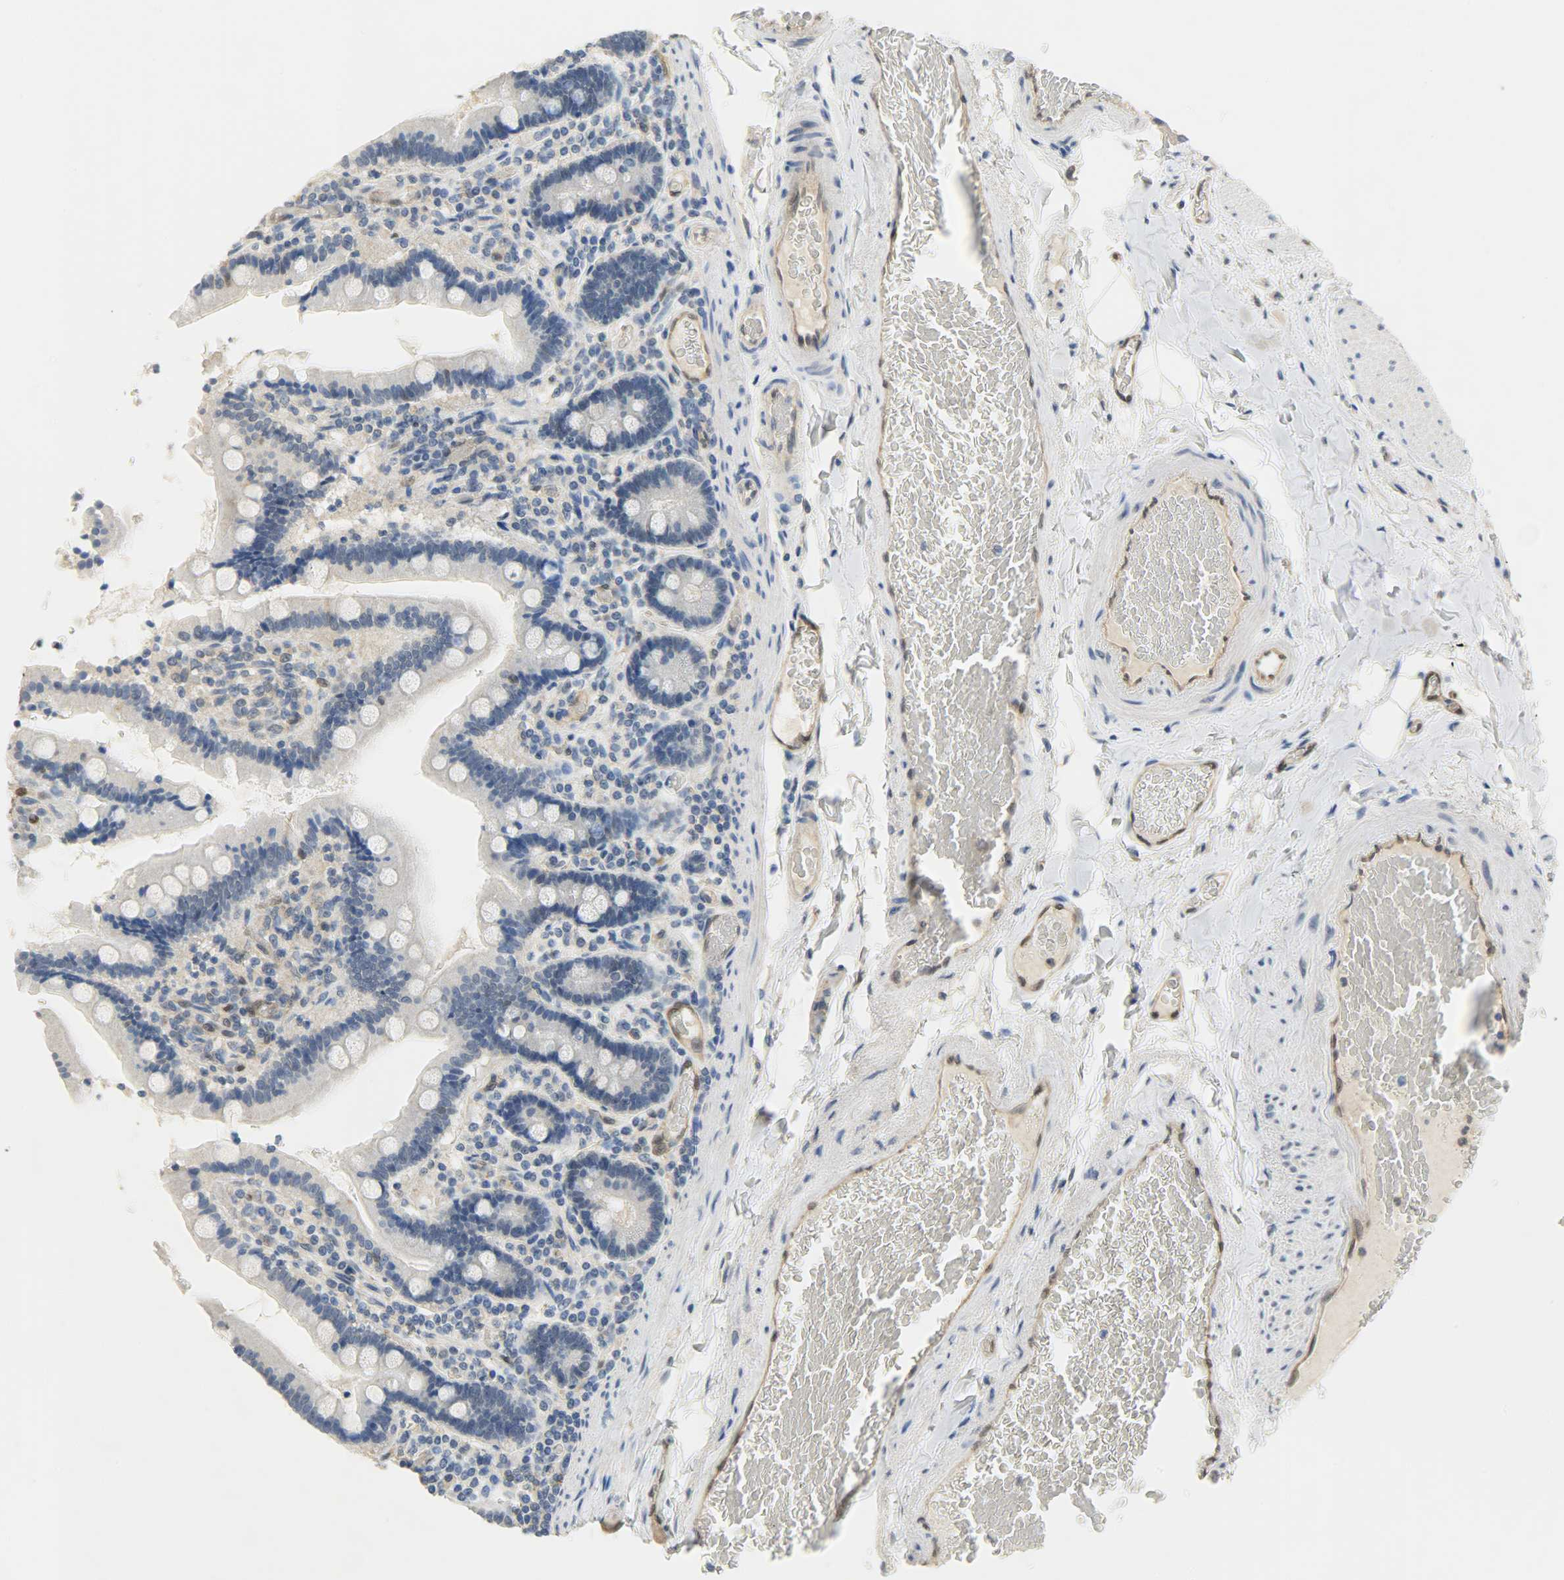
{"staining": {"intensity": "negative", "quantity": "none", "location": "none"}, "tissue": "duodenum", "cell_type": "Glandular cells", "image_type": "normal", "snomed": [{"axis": "morphology", "description": "Normal tissue, NOS"}, {"axis": "topography", "description": "Duodenum"}], "caption": "Human duodenum stained for a protein using IHC demonstrates no expression in glandular cells.", "gene": "FKBP1A", "patient": {"sex": "female", "age": 53}}